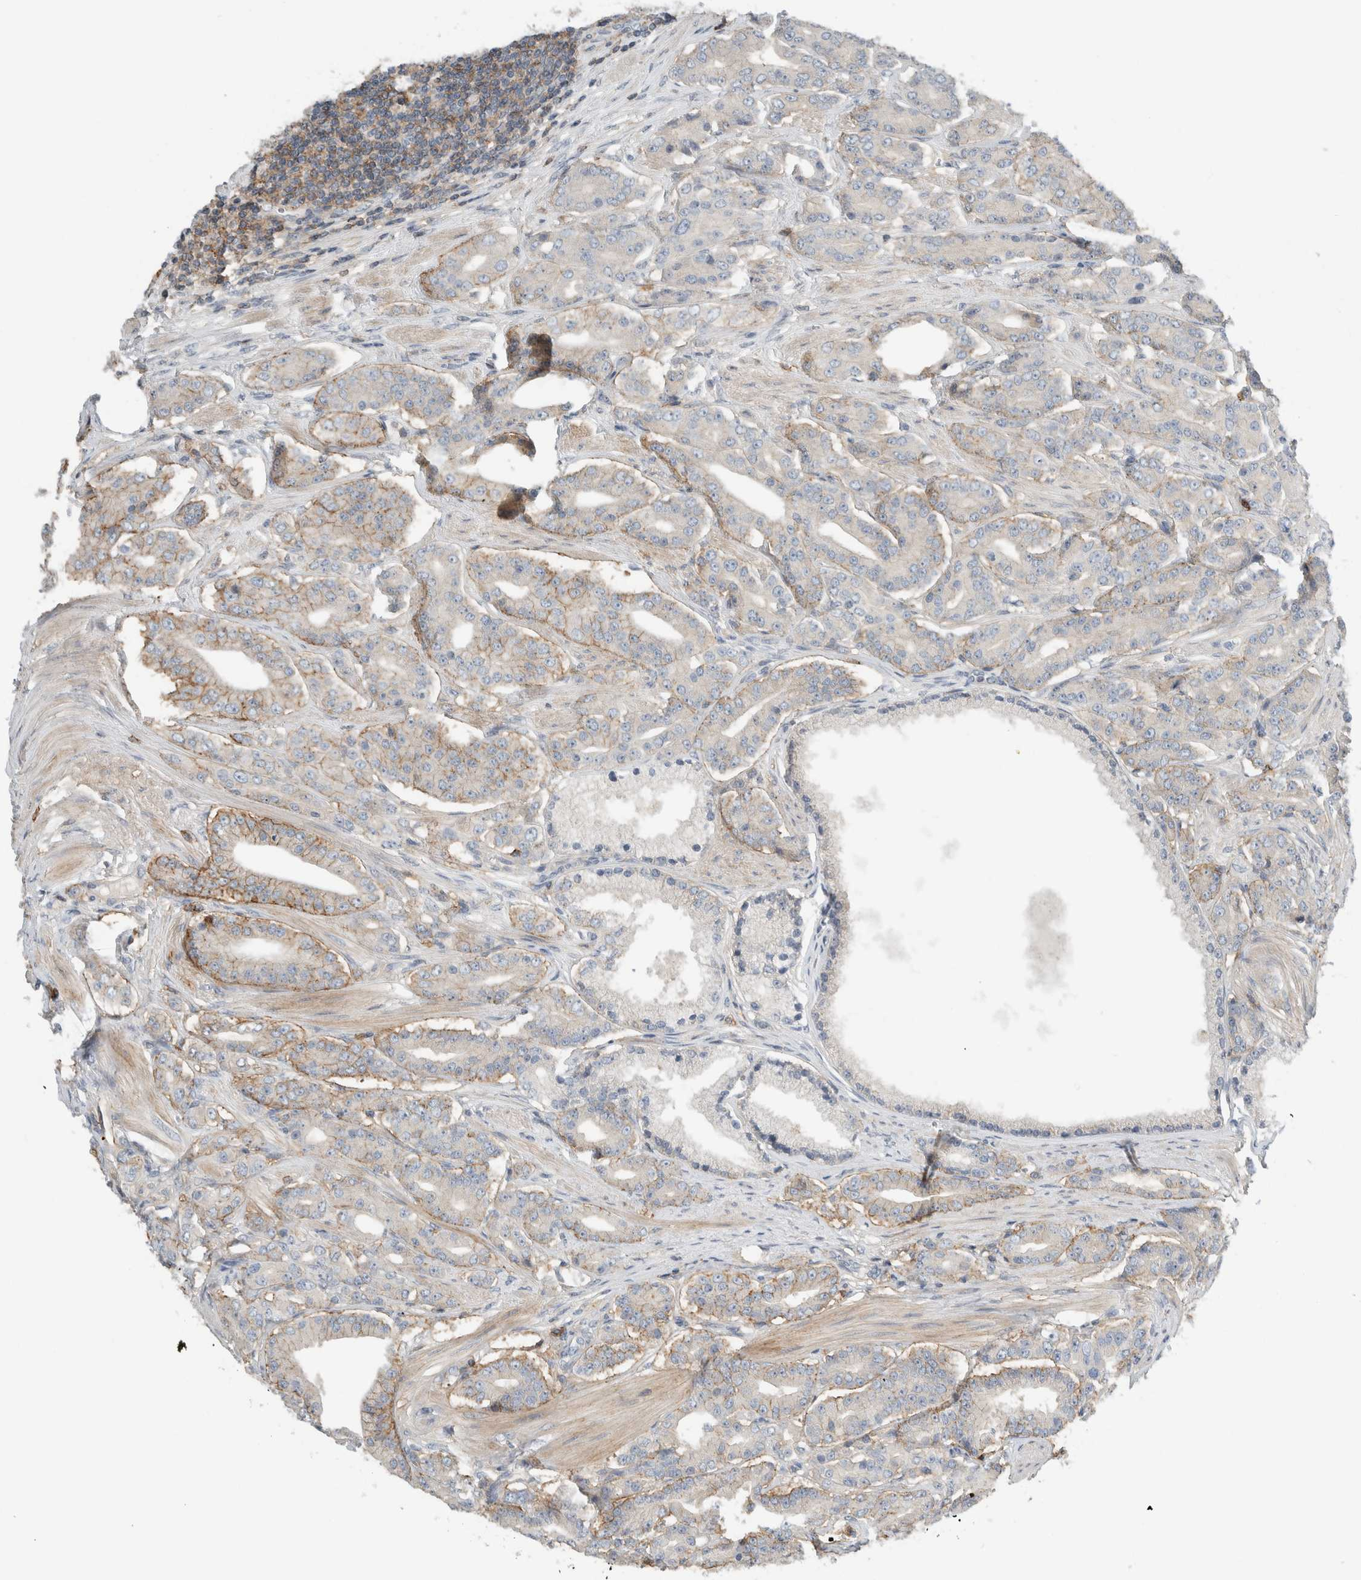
{"staining": {"intensity": "weak", "quantity": "<25%", "location": "cytoplasmic/membranous"}, "tissue": "prostate cancer", "cell_type": "Tumor cells", "image_type": "cancer", "snomed": [{"axis": "morphology", "description": "Adenocarcinoma, High grade"}, {"axis": "topography", "description": "Prostate"}], "caption": "Prostate cancer (adenocarcinoma (high-grade)) was stained to show a protein in brown. There is no significant staining in tumor cells.", "gene": "ERCC6L2", "patient": {"sex": "male", "age": 71}}